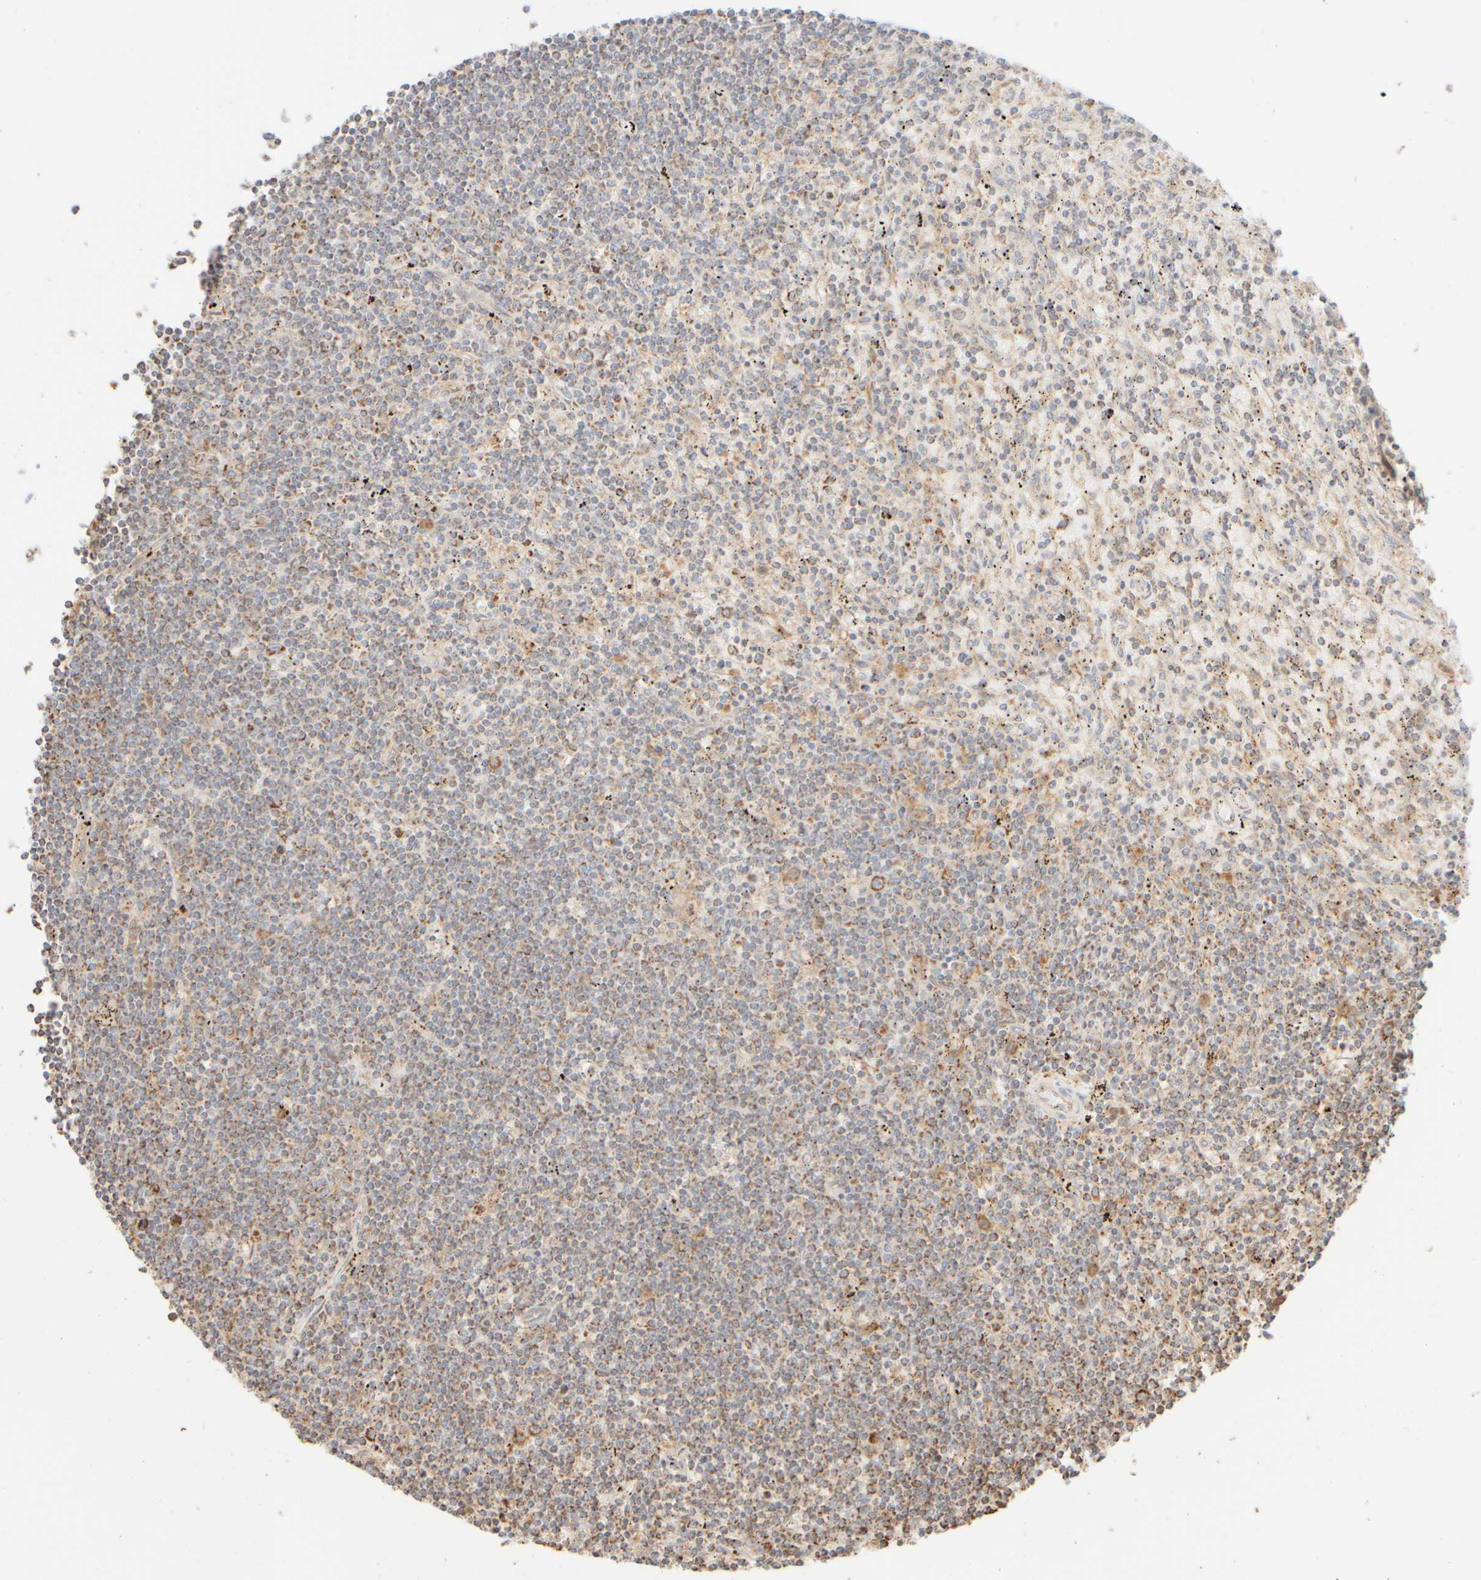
{"staining": {"intensity": "moderate", "quantity": "25%-75%", "location": "cytoplasmic/membranous"}, "tissue": "lymphoma", "cell_type": "Tumor cells", "image_type": "cancer", "snomed": [{"axis": "morphology", "description": "Malignant lymphoma, non-Hodgkin's type, Low grade"}, {"axis": "topography", "description": "Spleen"}], "caption": "Tumor cells demonstrate medium levels of moderate cytoplasmic/membranous expression in about 25%-75% of cells in low-grade malignant lymphoma, non-Hodgkin's type.", "gene": "APBB2", "patient": {"sex": "male", "age": 76}}